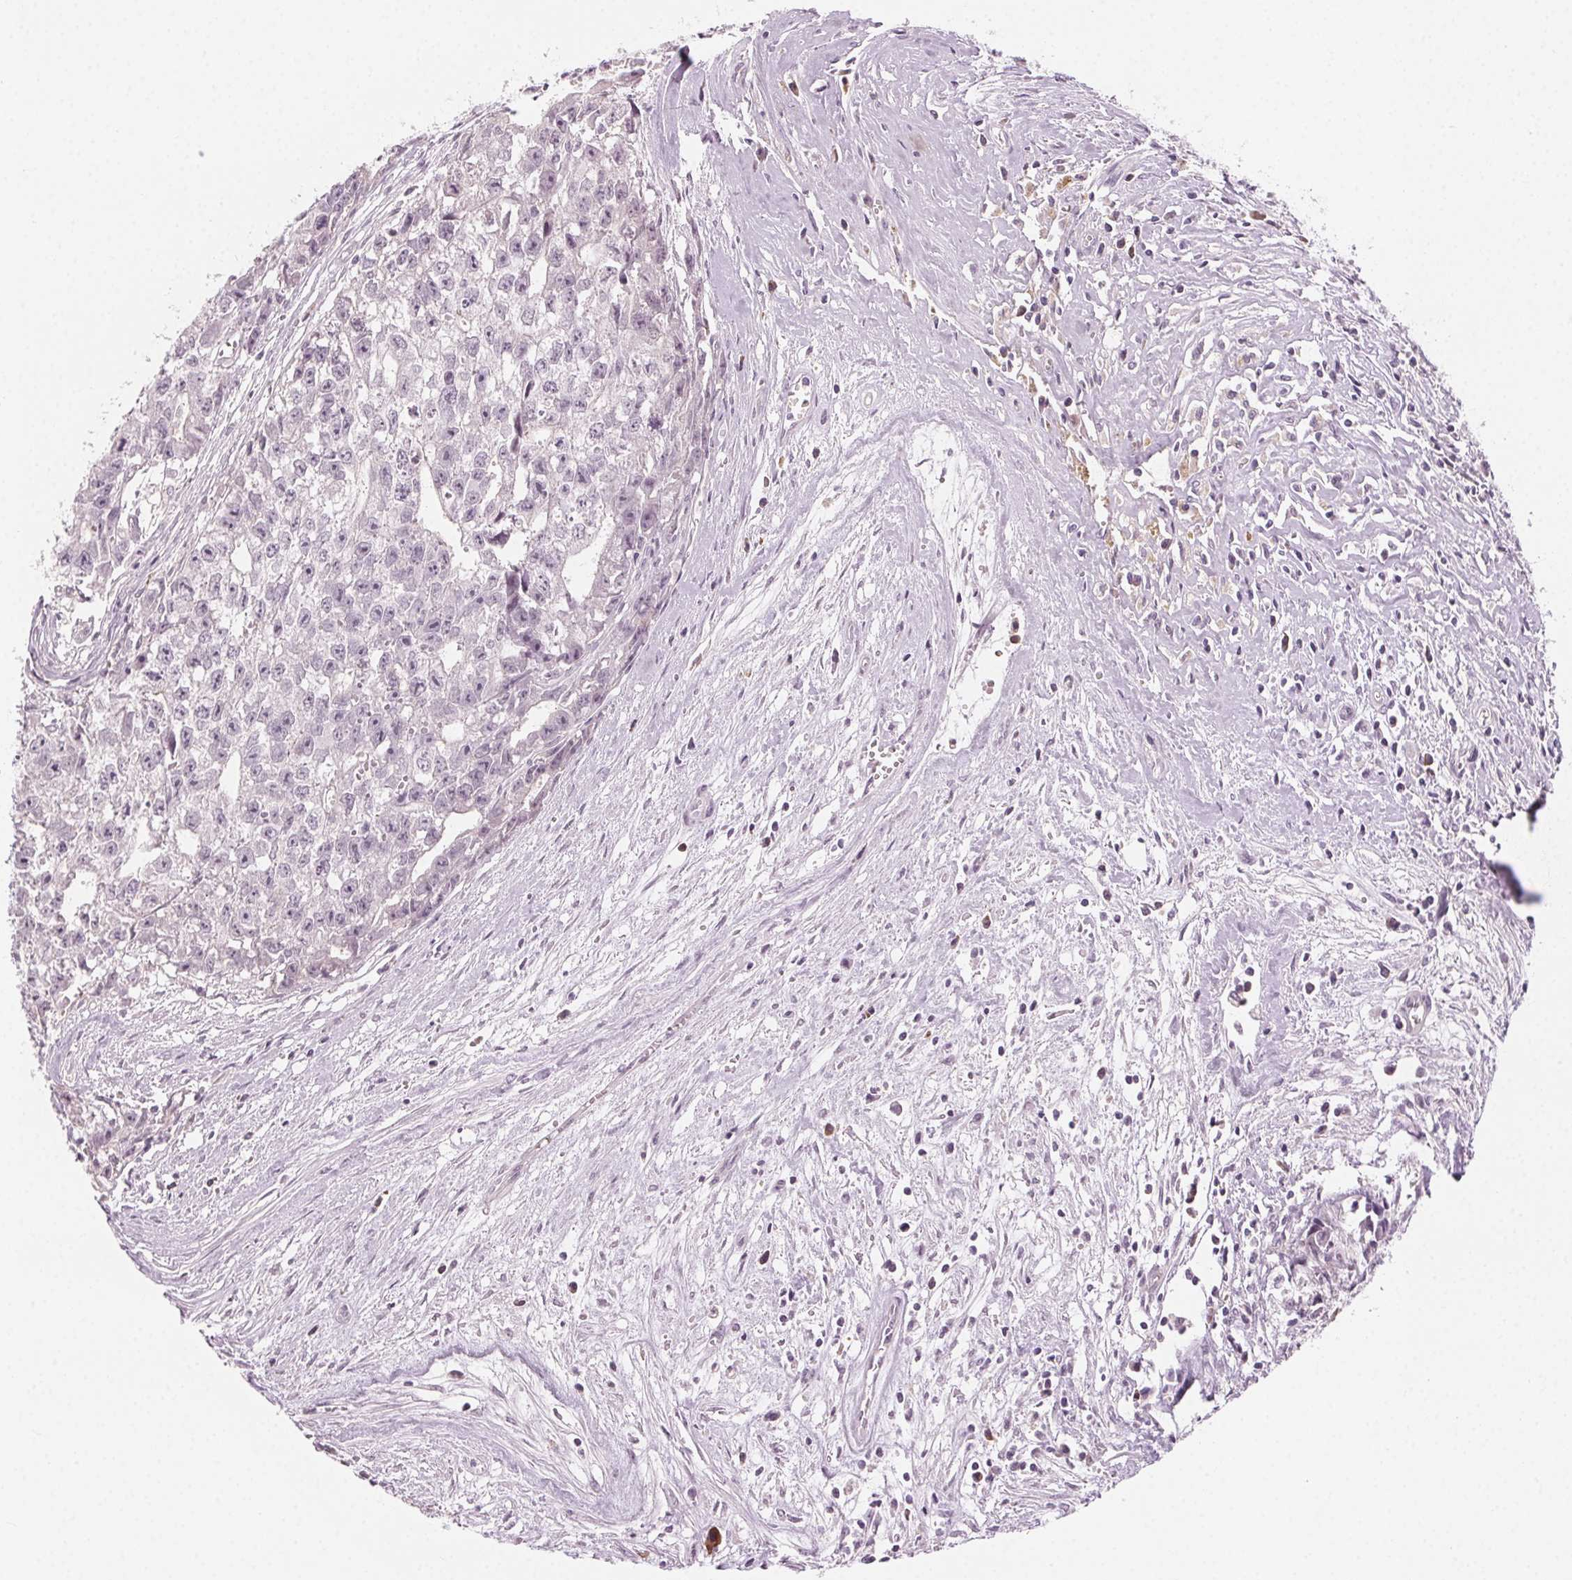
{"staining": {"intensity": "negative", "quantity": "none", "location": "none"}, "tissue": "testis cancer", "cell_type": "Tumor cells", "image_type": "cancer", "snomed": [{"axis": "morphology", "description": "Carcinoma, Embryonal, NOS"}, {"axis": "morphology", "description": "Teratoma, malignant, NOS"}, {"axis": "topography", "description": "Testis"}], "caption": "An immunohistochemistry photomicrograph of testis cancer is shown. There is no staining in tumor cells of testis cancer. The staining was performed using DAB to visualize the protein expression in brown, while the nuclei were stained in blue with hematoxylin (Magnification: 20x).", "gene": "HSF5", "patient": {"sex": "male", "age": 24}}